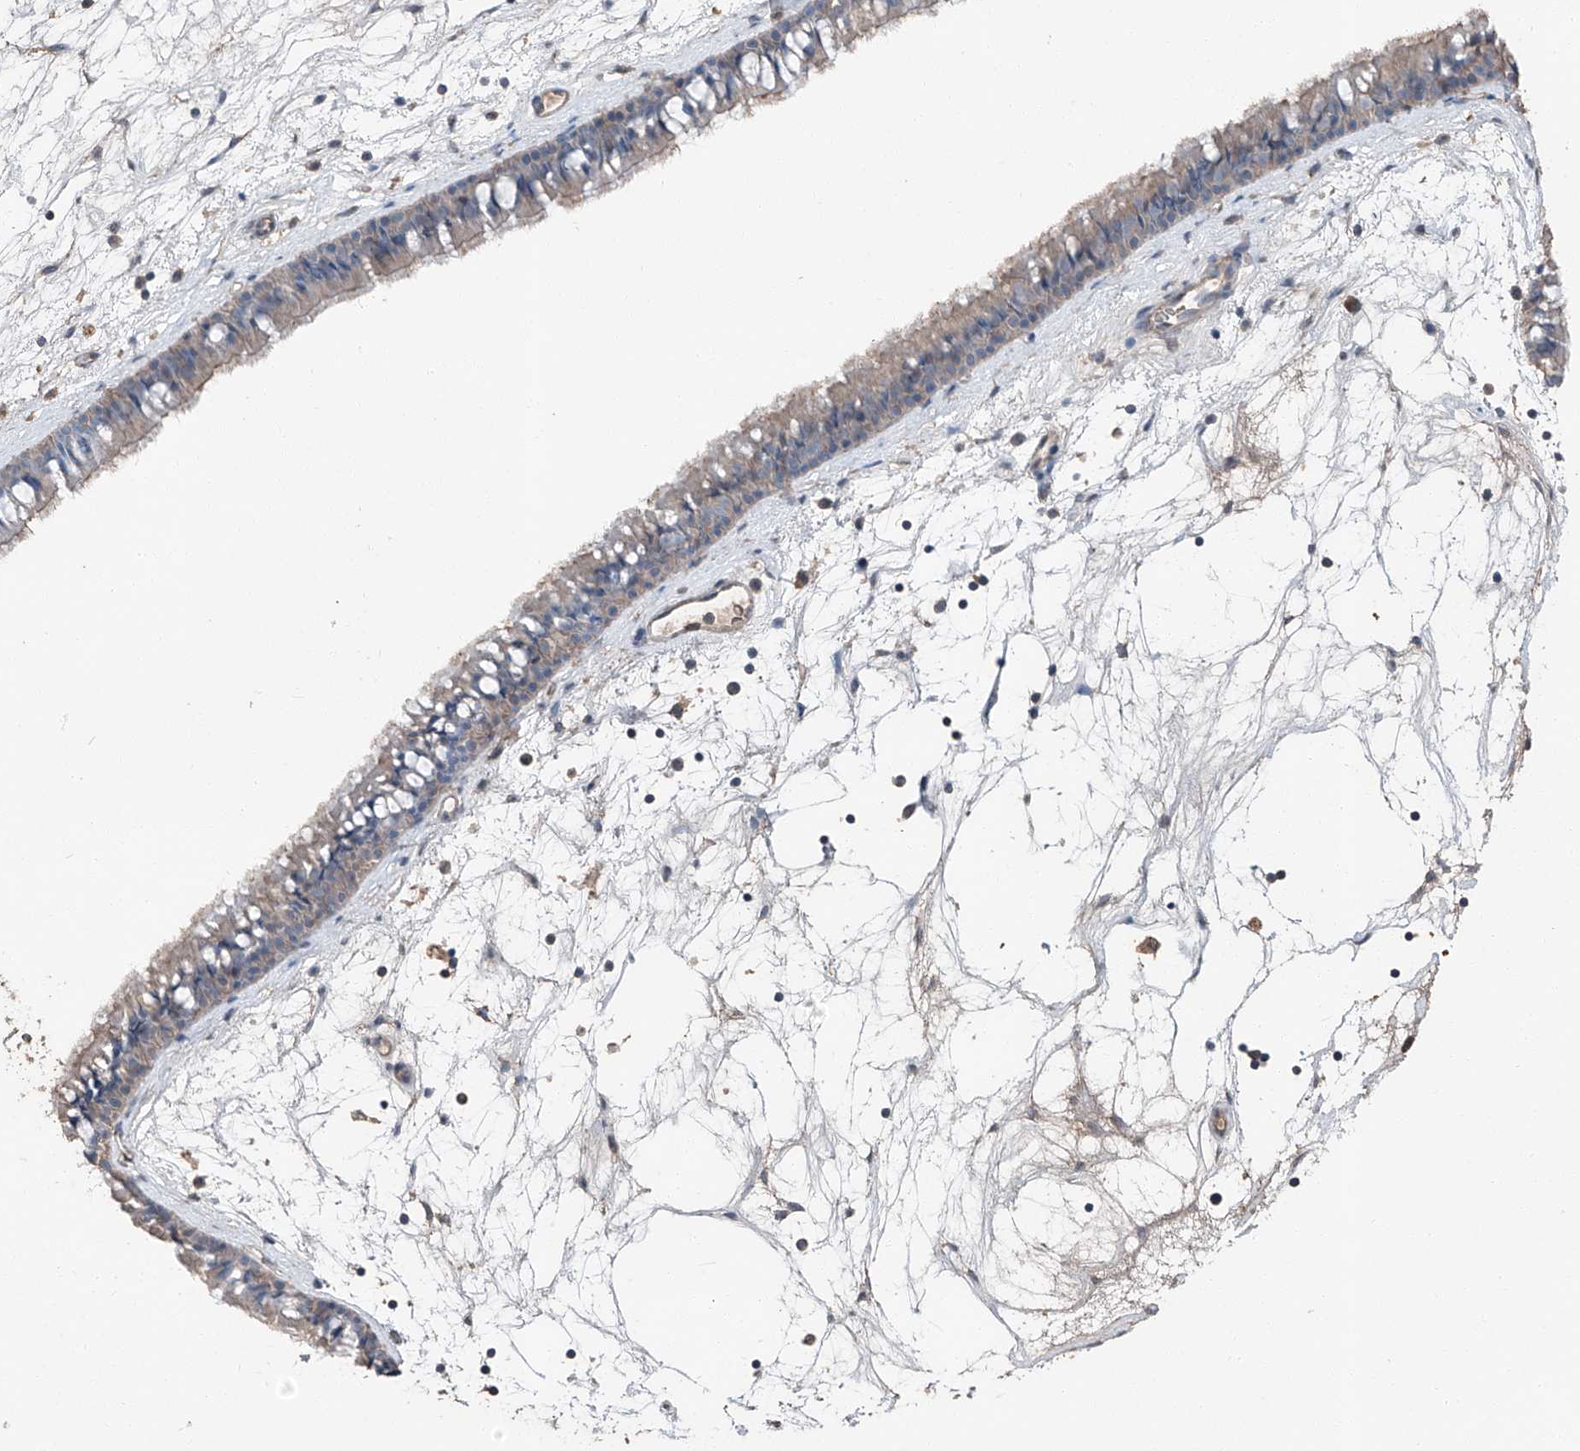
{"staining": {"intensity": "weak", "quantity": "25%-75%", "location": "cytoplasmic/membranous"}, "tissue": "nasopharynx", "cell_type": "Respiratory epithelial cells", "image_type": "normal", "snomed": [{"axis": "morphology", "description": "Normal tissue, NOS"}, {"axis": "topography", "description": "Nasopharynx"}], "caption": "Immunohistochemistry of unremarkable human nasopharynx demonstrates low levels of weak cytoplasmic/membranous staining in approximately 25%-75% of respiratory epithelial cells. (DAB IHC with brightfield microscopy, high magnification).", "gene": "MAMLD1", "patient": {"sex": "male", "age": 64}}